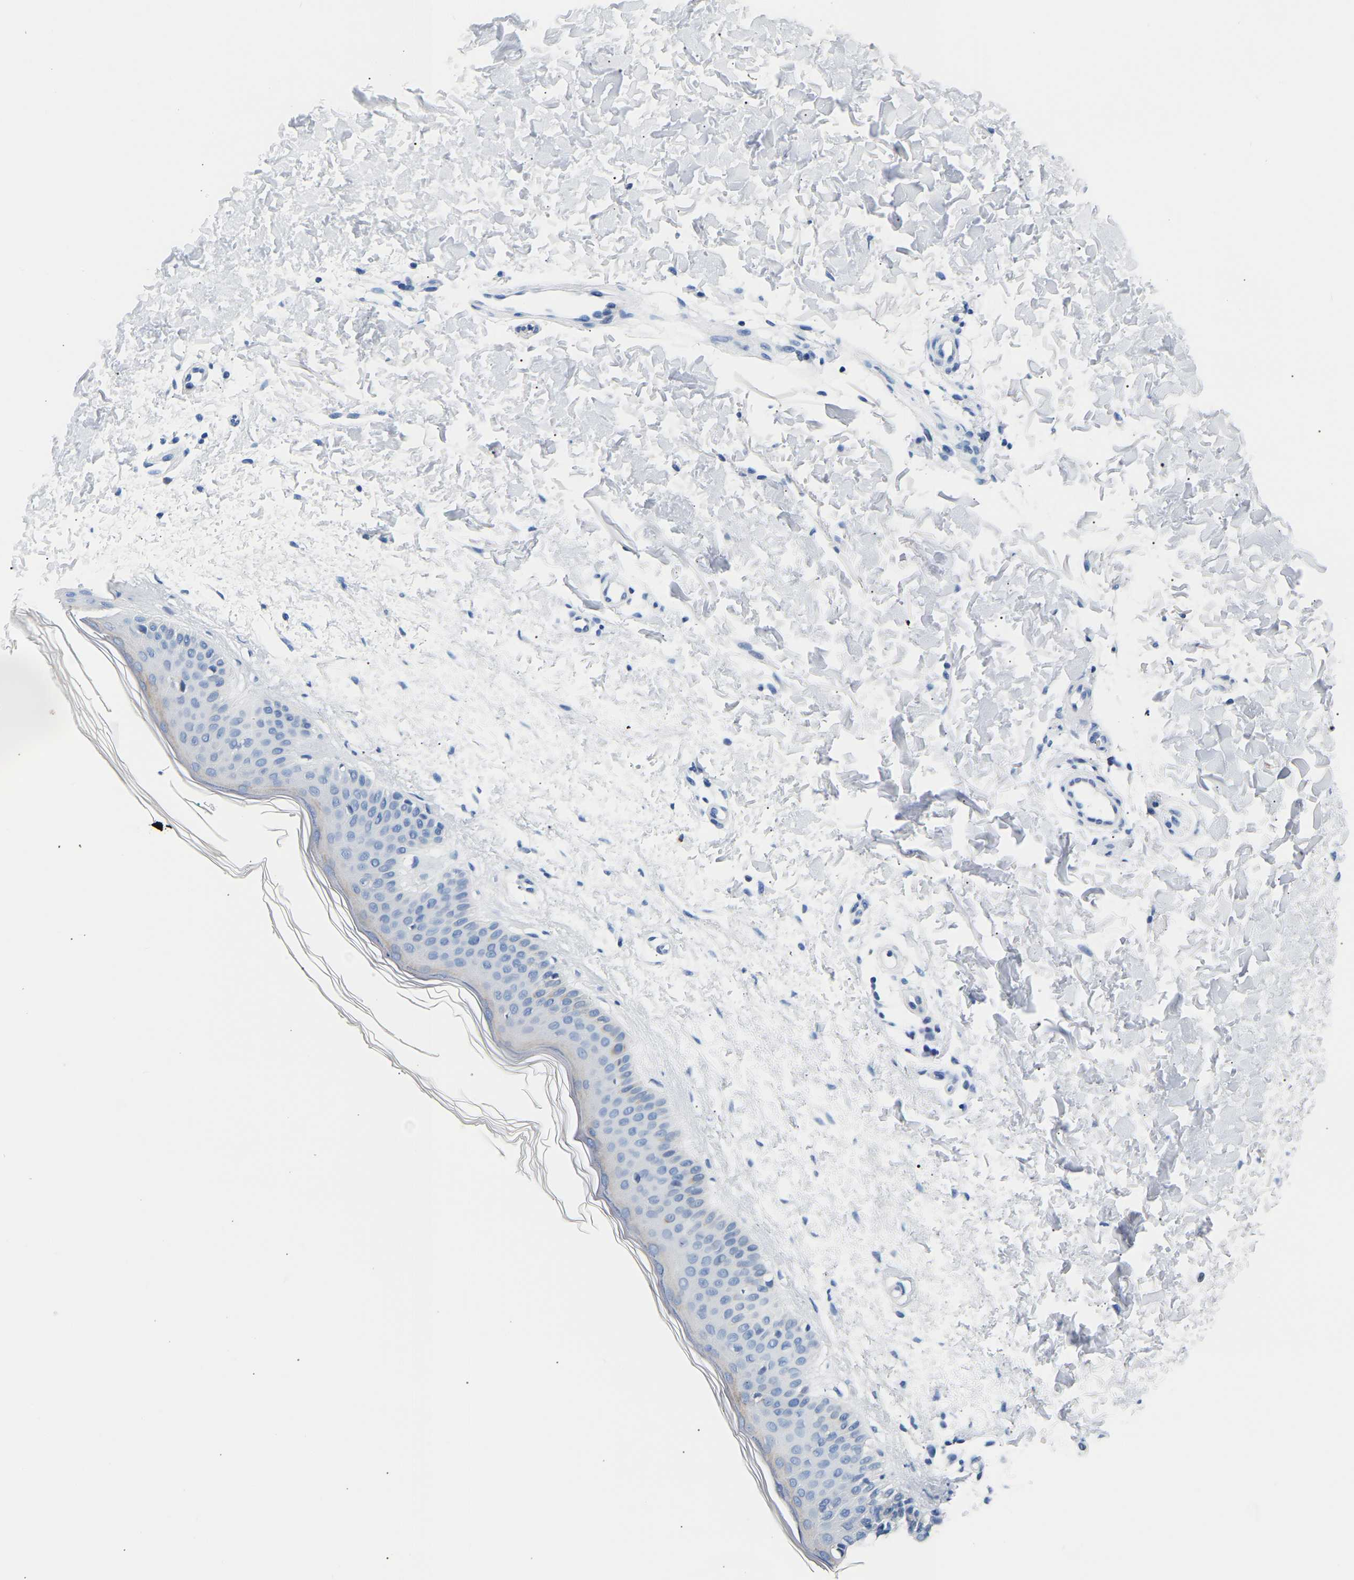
{"staining": {"intensity": "negative", "quantity": "none", "location": "none"}, "tissue": "skin", "cell_type": "Fibroblasts", "image_type": "normal", "snomed": [{"axis": "morphology", "description": "Normal tissue, NOS"}, {"axis": "morphology", "description": "Malignant melanoma, NOS"}, {"axis": "topography", "description": "Skin"}], "caption": "This micrograph is of unremarkable skin stained with IHC to label a protein in brown with the nuclei are counter-stained blue. There is no positivity in fibroblasts.", "gene": "SPINK2", "patient": {"sex": "male", "age": 83}}